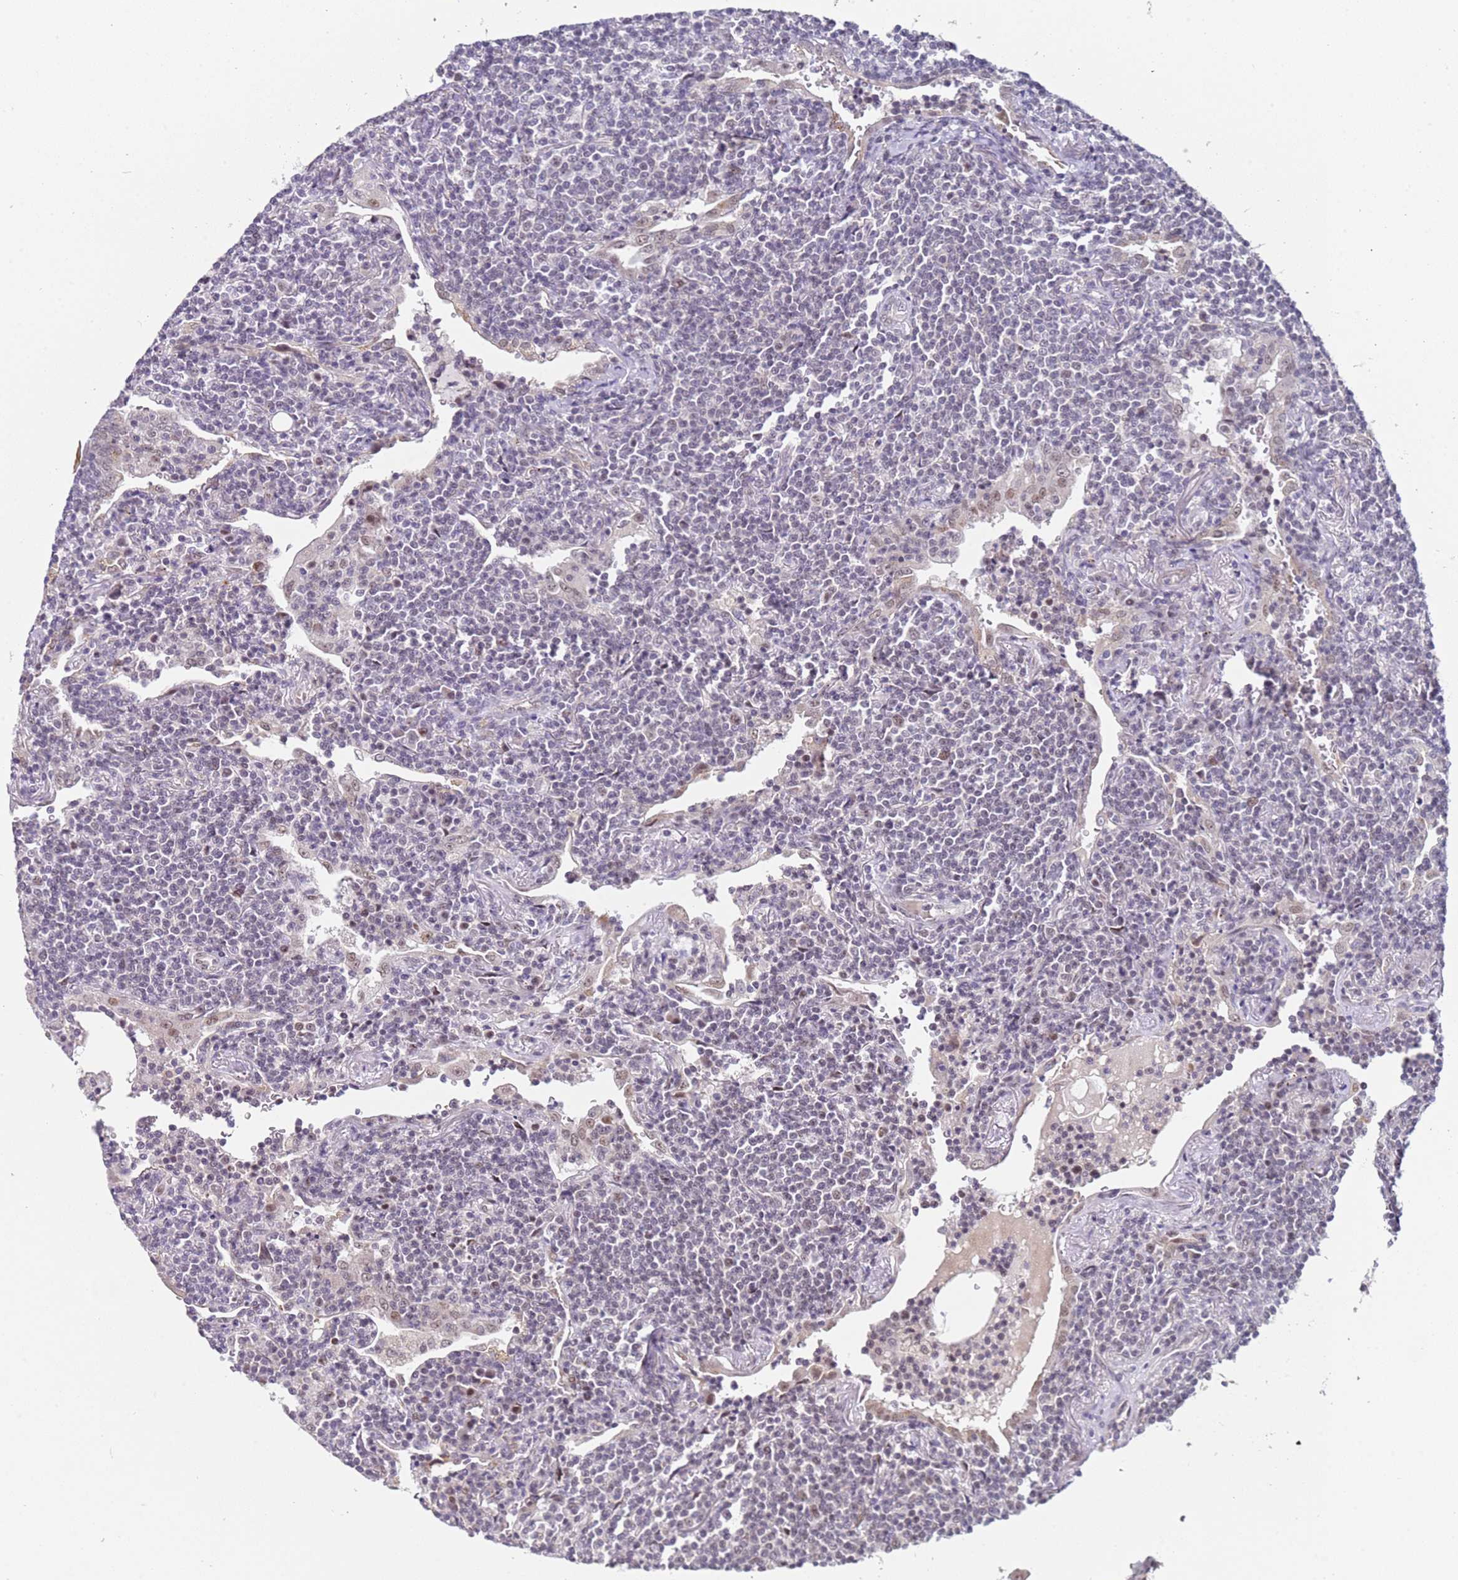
{"staining": {"intensity": "negative", "quantity": "none", "location": "none"}, "tissue": "lymphoma", "cell_type": "Tumor cells", "image_type": "cancer", "snomed": [{"axis": "morphology", "description": "Malignant lymphoma, non-Hodgkin's type, Low grade"}, {"axis": "topography", "description": "Lung"}], "caption": "Immunohistochemical staining of human lymphoma exhibits no significant staining in tumor cells. Brightfield microscopy of immunohistochemistry stained with DAB (3,3'-diaminobenzidine) (brown) and hematoxylin (blue), captured at high magnification.", "gene": "LGALSL", "patient": {"sex": "female", "age": 71}}